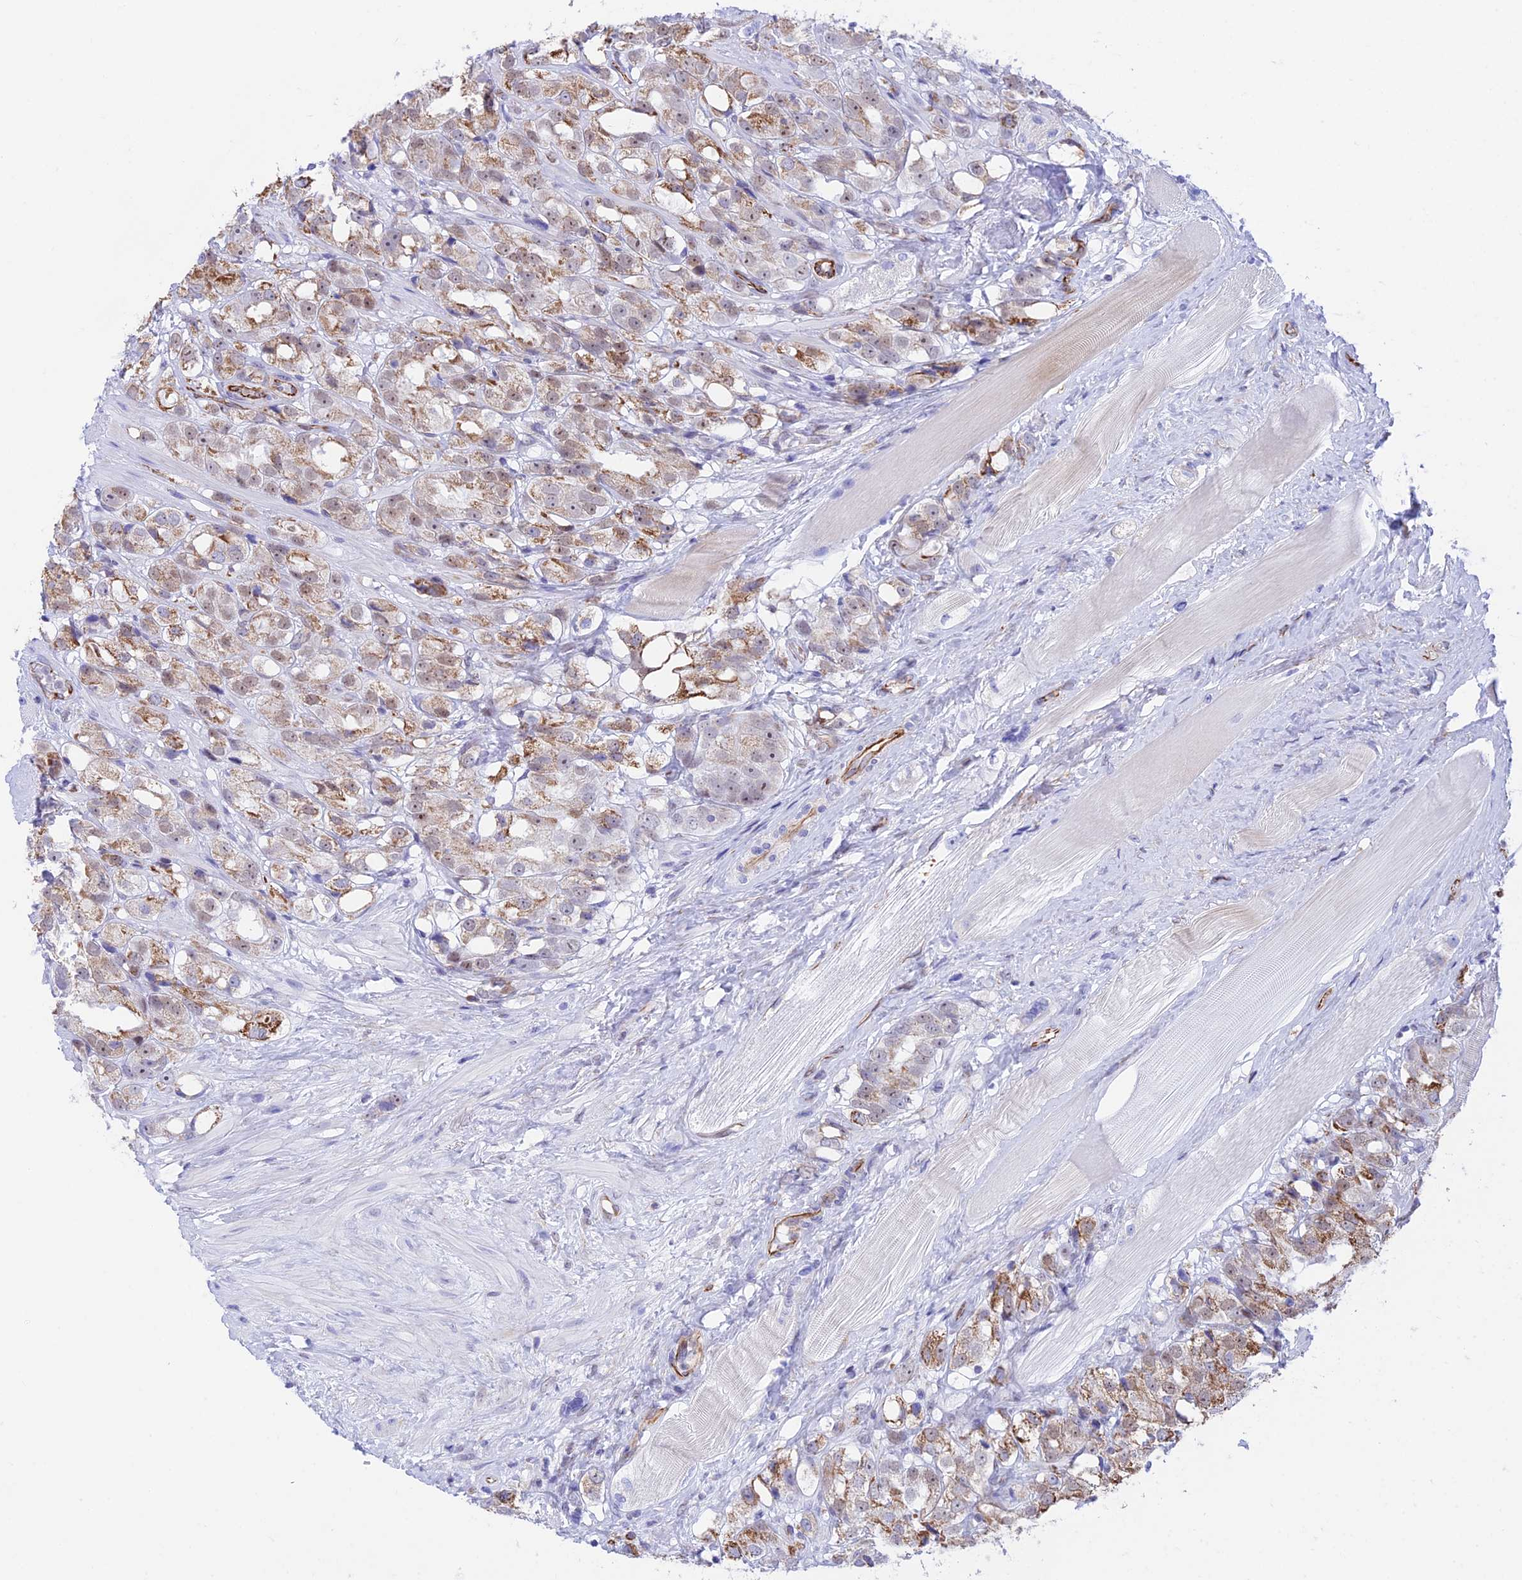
{"staining": {"intensity": "moderate", "quantity": "25%-75%", "location": "cytoplasmic/membranous"}, "tissue": "prostate cancer", "cell_type": "Tumor cells", "image_type": "cancer", "snomed": [{"axis": "morphology", "description": "Adenocarcinoma, NOS"}, {"axis": "topography", "description": "Prostate"}], "caption": "Moderate cytoplasmic/membranous protein staining is identified in approximately 25%-75% of tumor cells in prostate adenocarcinoma.", "gene": "ZNF652", "patient": {"sex": "male", "age": 79}}